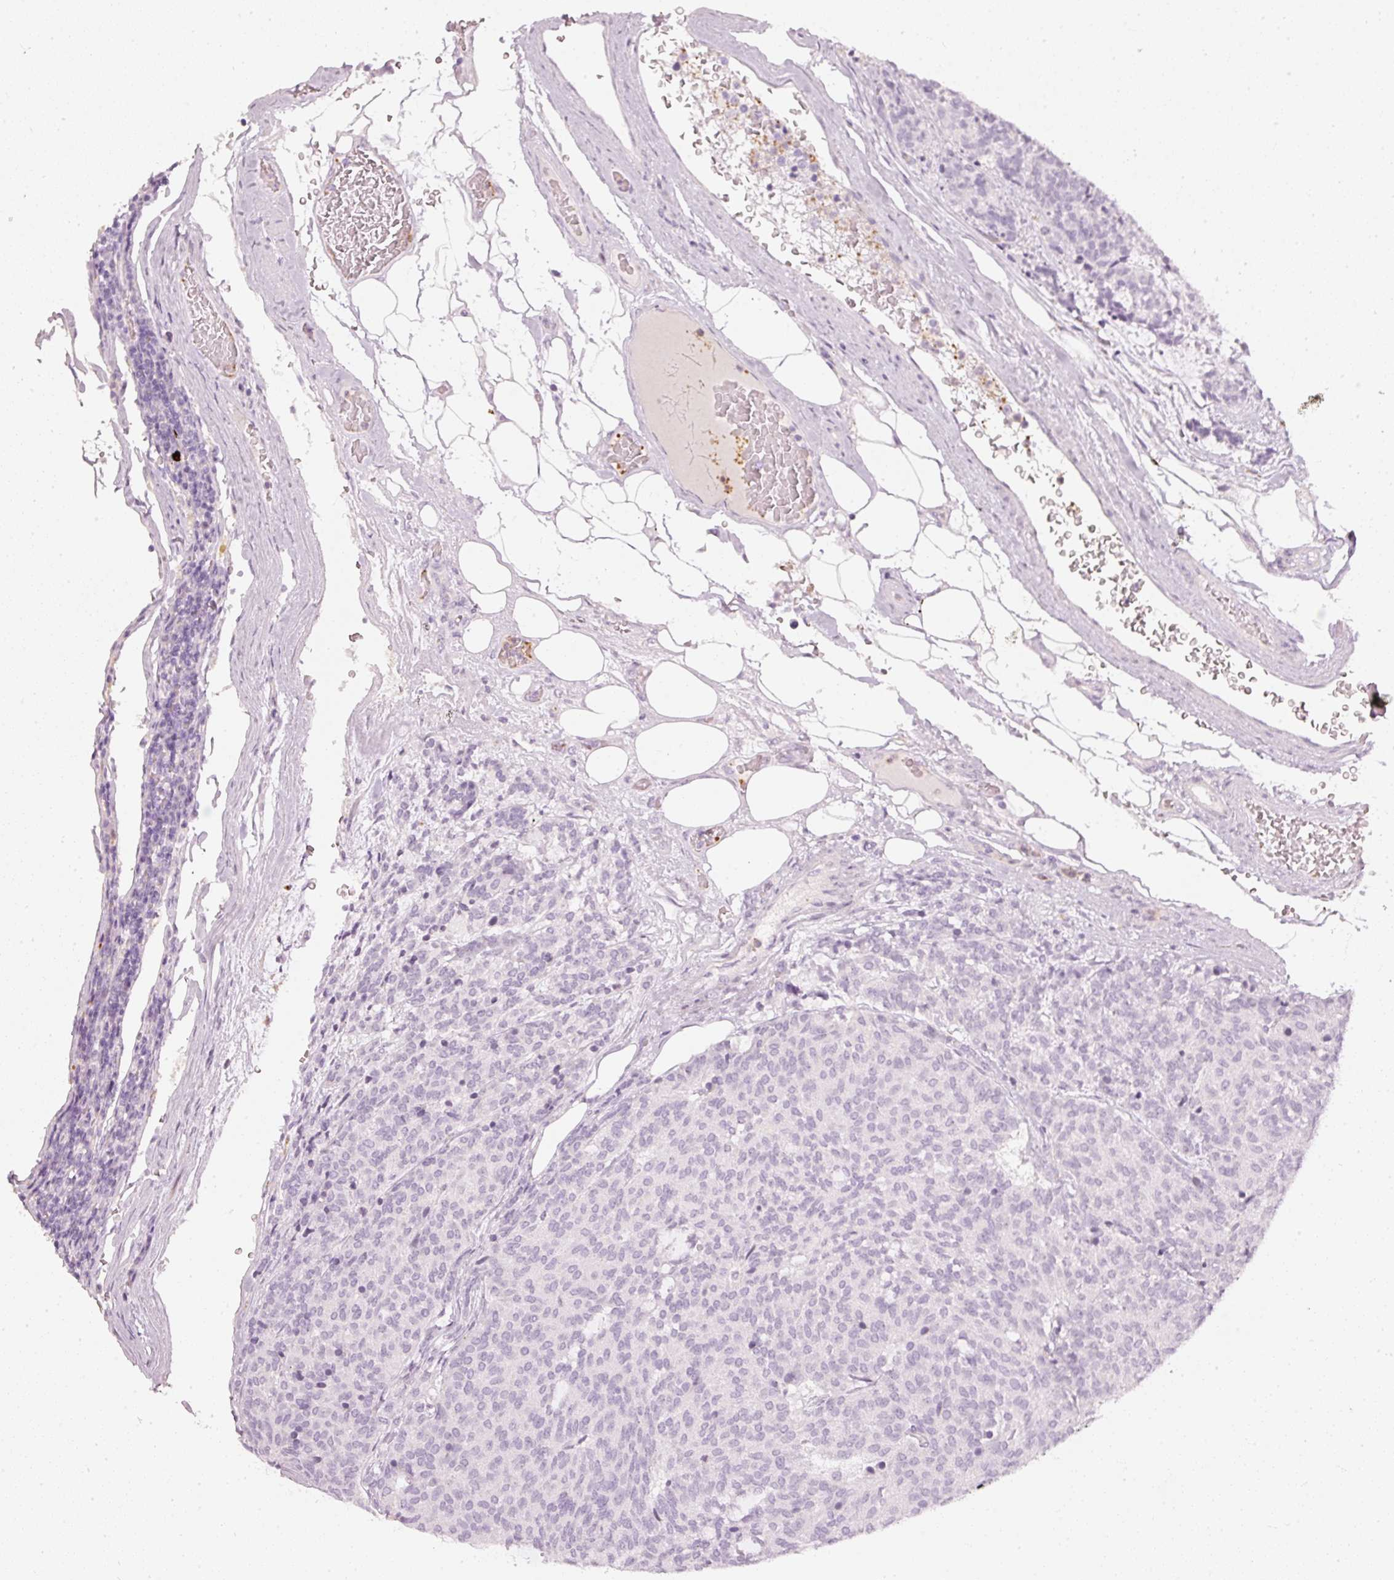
{"staining": {"intensity": "negative", "quantity": "none", "location": "none"}, "tissue": "carcinoid", "cell_type": "Tumor cells", "image_type": "cancer", "snomed": [{"axis": "morphology", "description": "Carcinoid, malignant, NOS"}, {"axis": "topography", "description": "Pancreas"}], "caption": "Micrograph shows no protein staining in tumor cells of carcinoid tissue.", "gene": "LECT2", "patient": {"sex": "female", "age": 54}}